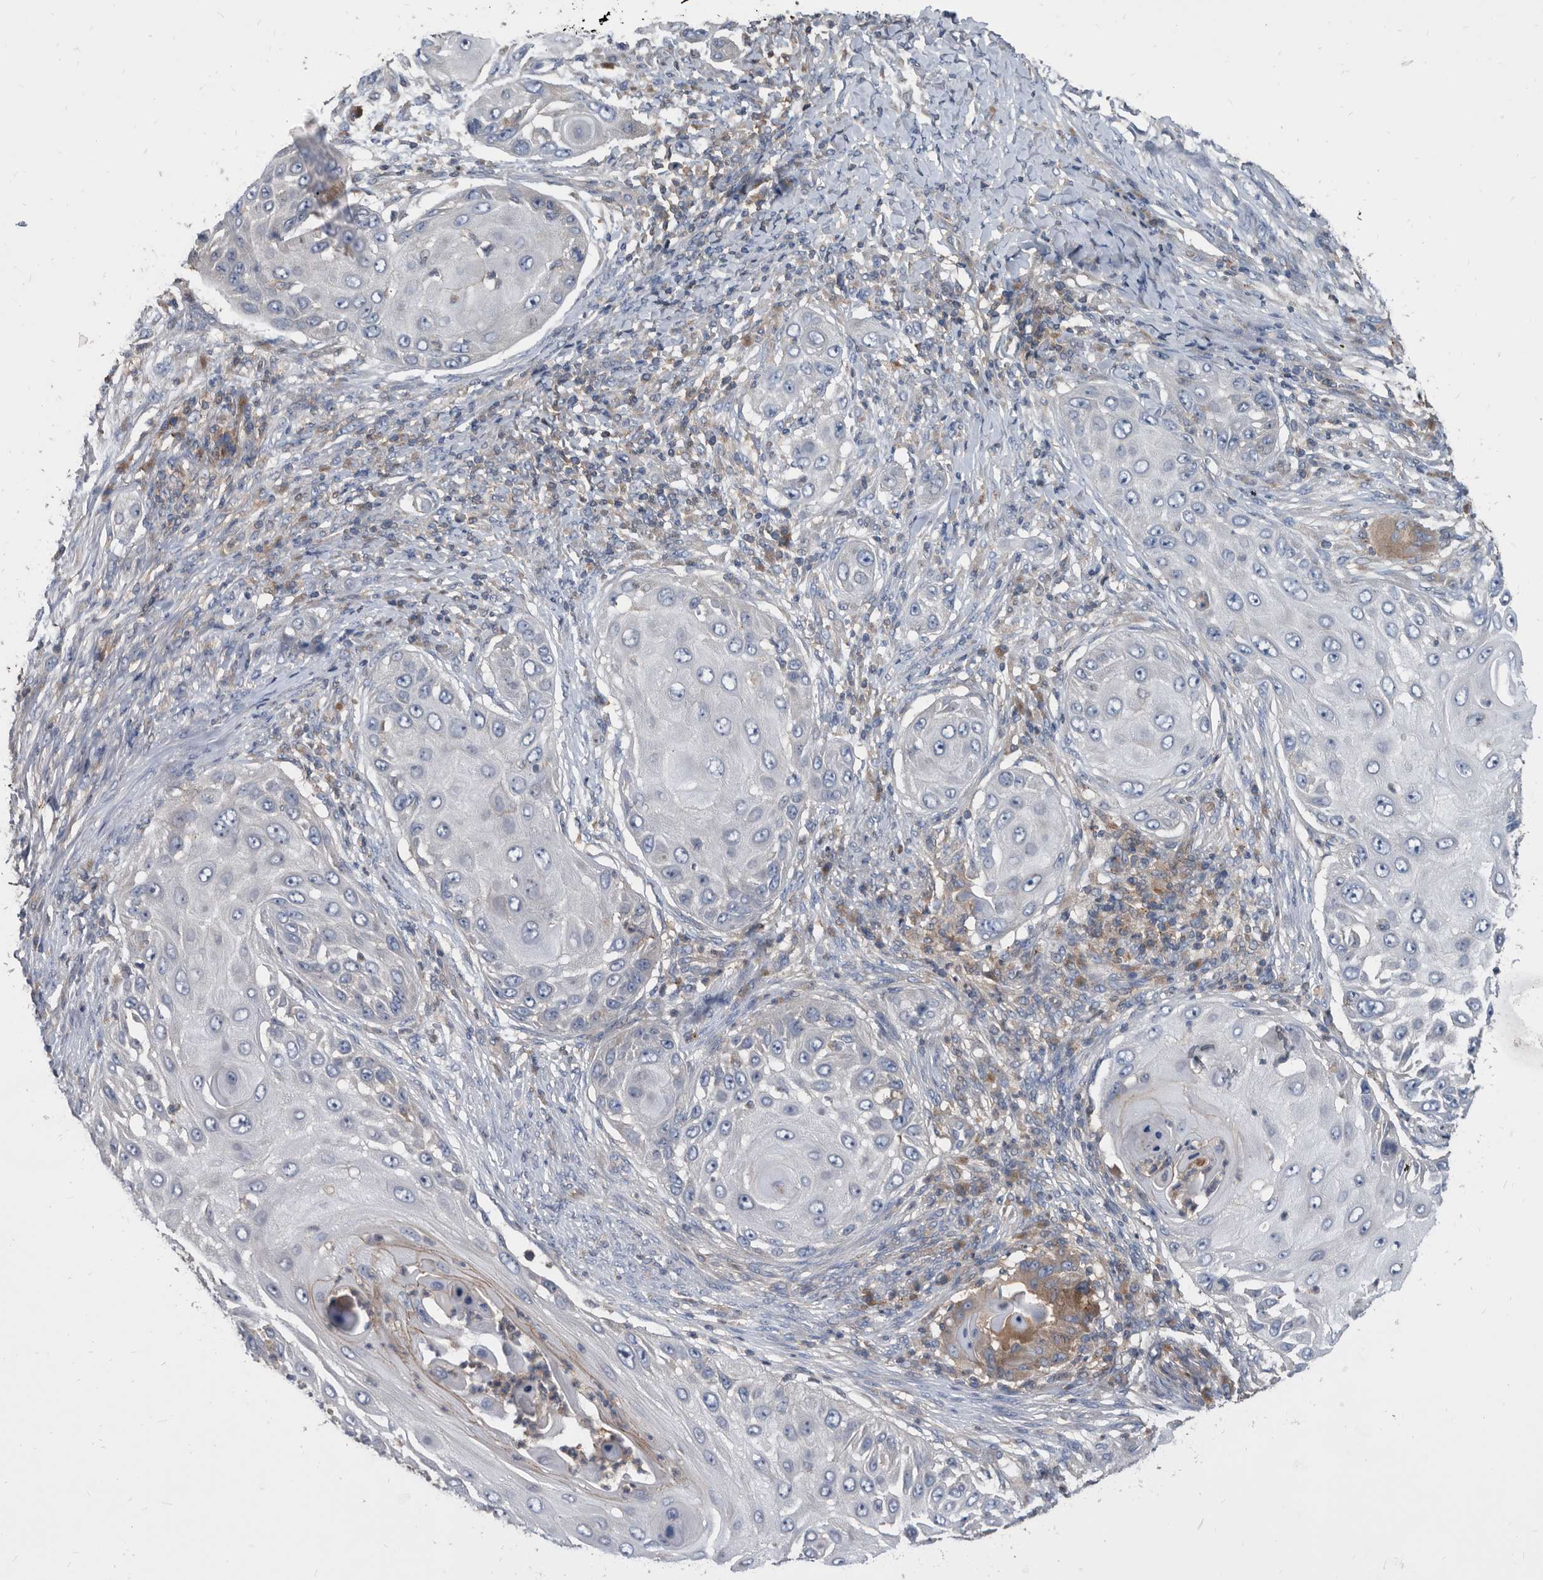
{"staining": {"intensity": "negative", "quantity": "none", "location": "none"}, "tissue": "skin cancer", "cell_type": "Tumor cells", "image_type": "cancer", "snomed": [{"axis": "morphology", "description": "Squamous cell carcinoma, NOS"}, {"axis": "topography", "description": "Skin"}], "caption": "The micrograph shows no staining of tumor cells in skin squamous cell carcinoma.", "gene": "APEH", "patient": {"sex": "female", "age": 44}}